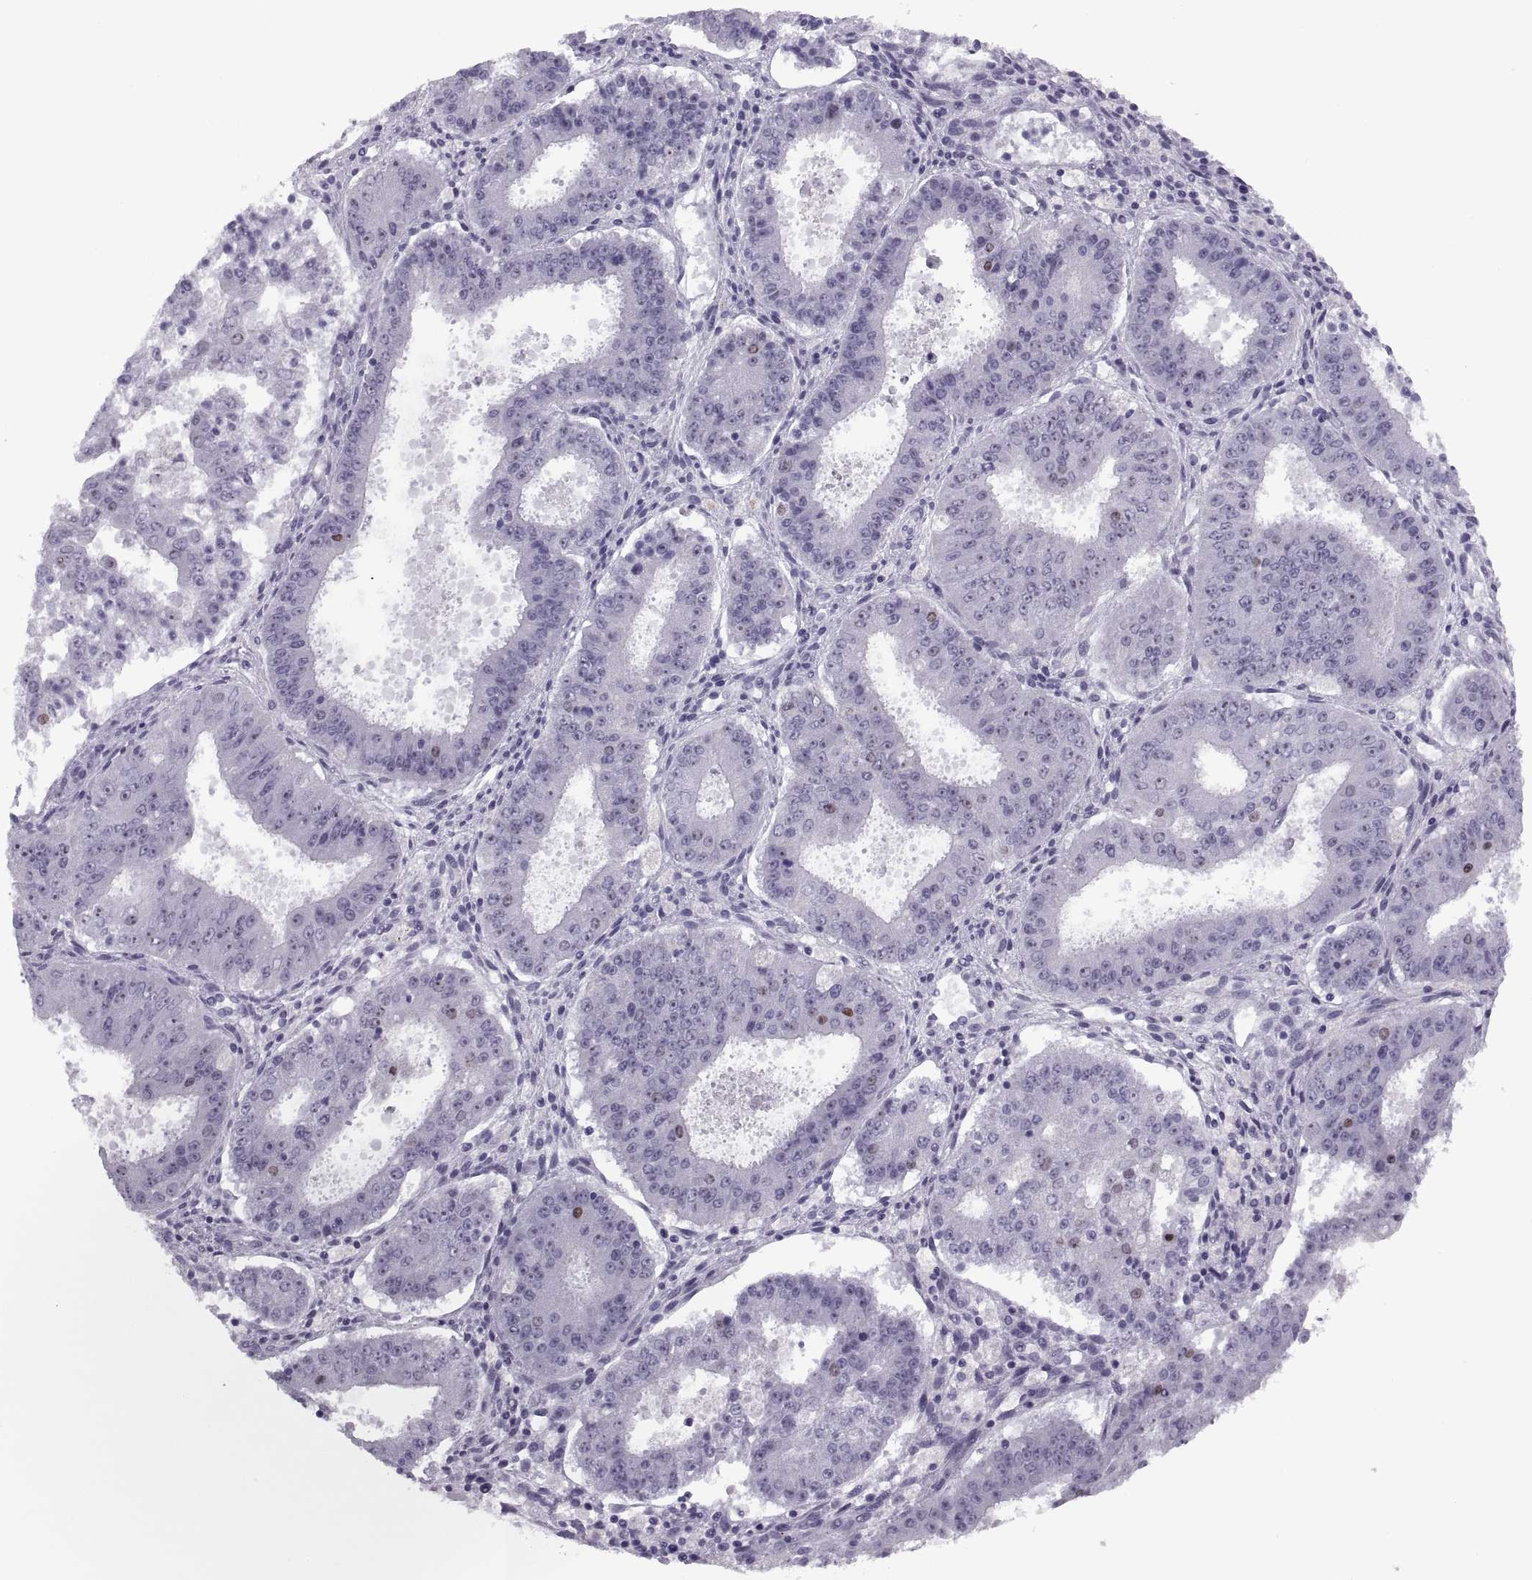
{"staining": {"intensity": "negative", "quantity": "none", "location": "none"}, "tissue": "ovarian cancer", "cell_type": "Tumor cells", "image_type": "cancer", "snomed": [{"axis": "morphology", "description": "Carcinoma, endometroid"}, {"axis": "topography", "description": "Ovary"}], "caption": "Immunohistochemical staining of ovarian cancer exhibits no significant staining in tumor cells.", "gene": "FAM24A", "patient": {"sex": "female", "age": 42}}